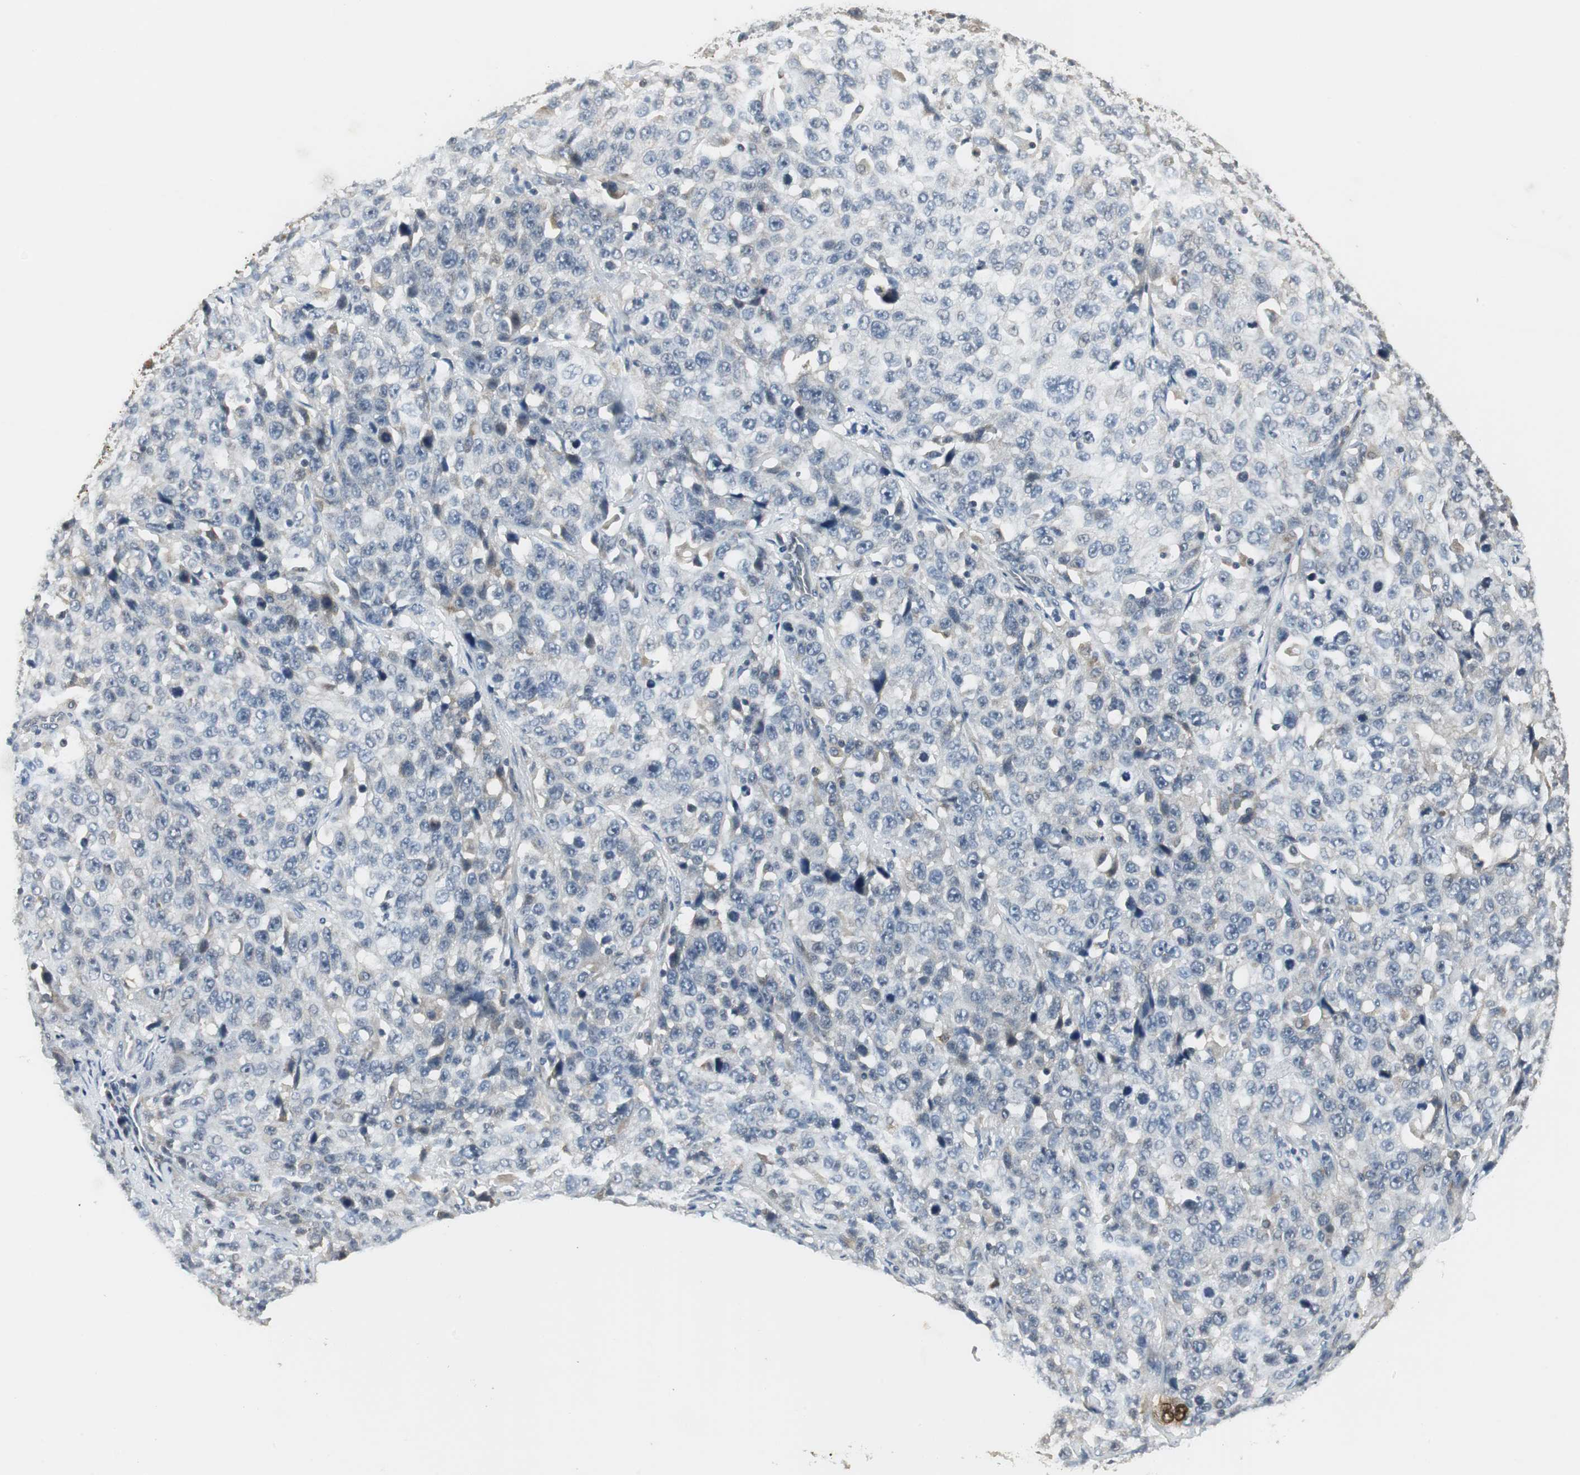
{"staining": {"intensity": "negative", "quantity": "none", "location": "none"}, "tissue": "stomach cancer", "cell_type": "Tumor cells", "image_type": "cancer", "snomed": [{"axis": "morphology", "description": "Normal tissue, NOS"}, {"axis": "morphology", "description": "Adenocarcinoma, NOS"}, {"axis": "topography", "description": "Stomach"}], "caption": "Tumor cells show no significant protein expression in adenocarcinoma (stomach).", "gene": "CCT5", "patient": {"sex": "male", "age": 48}}